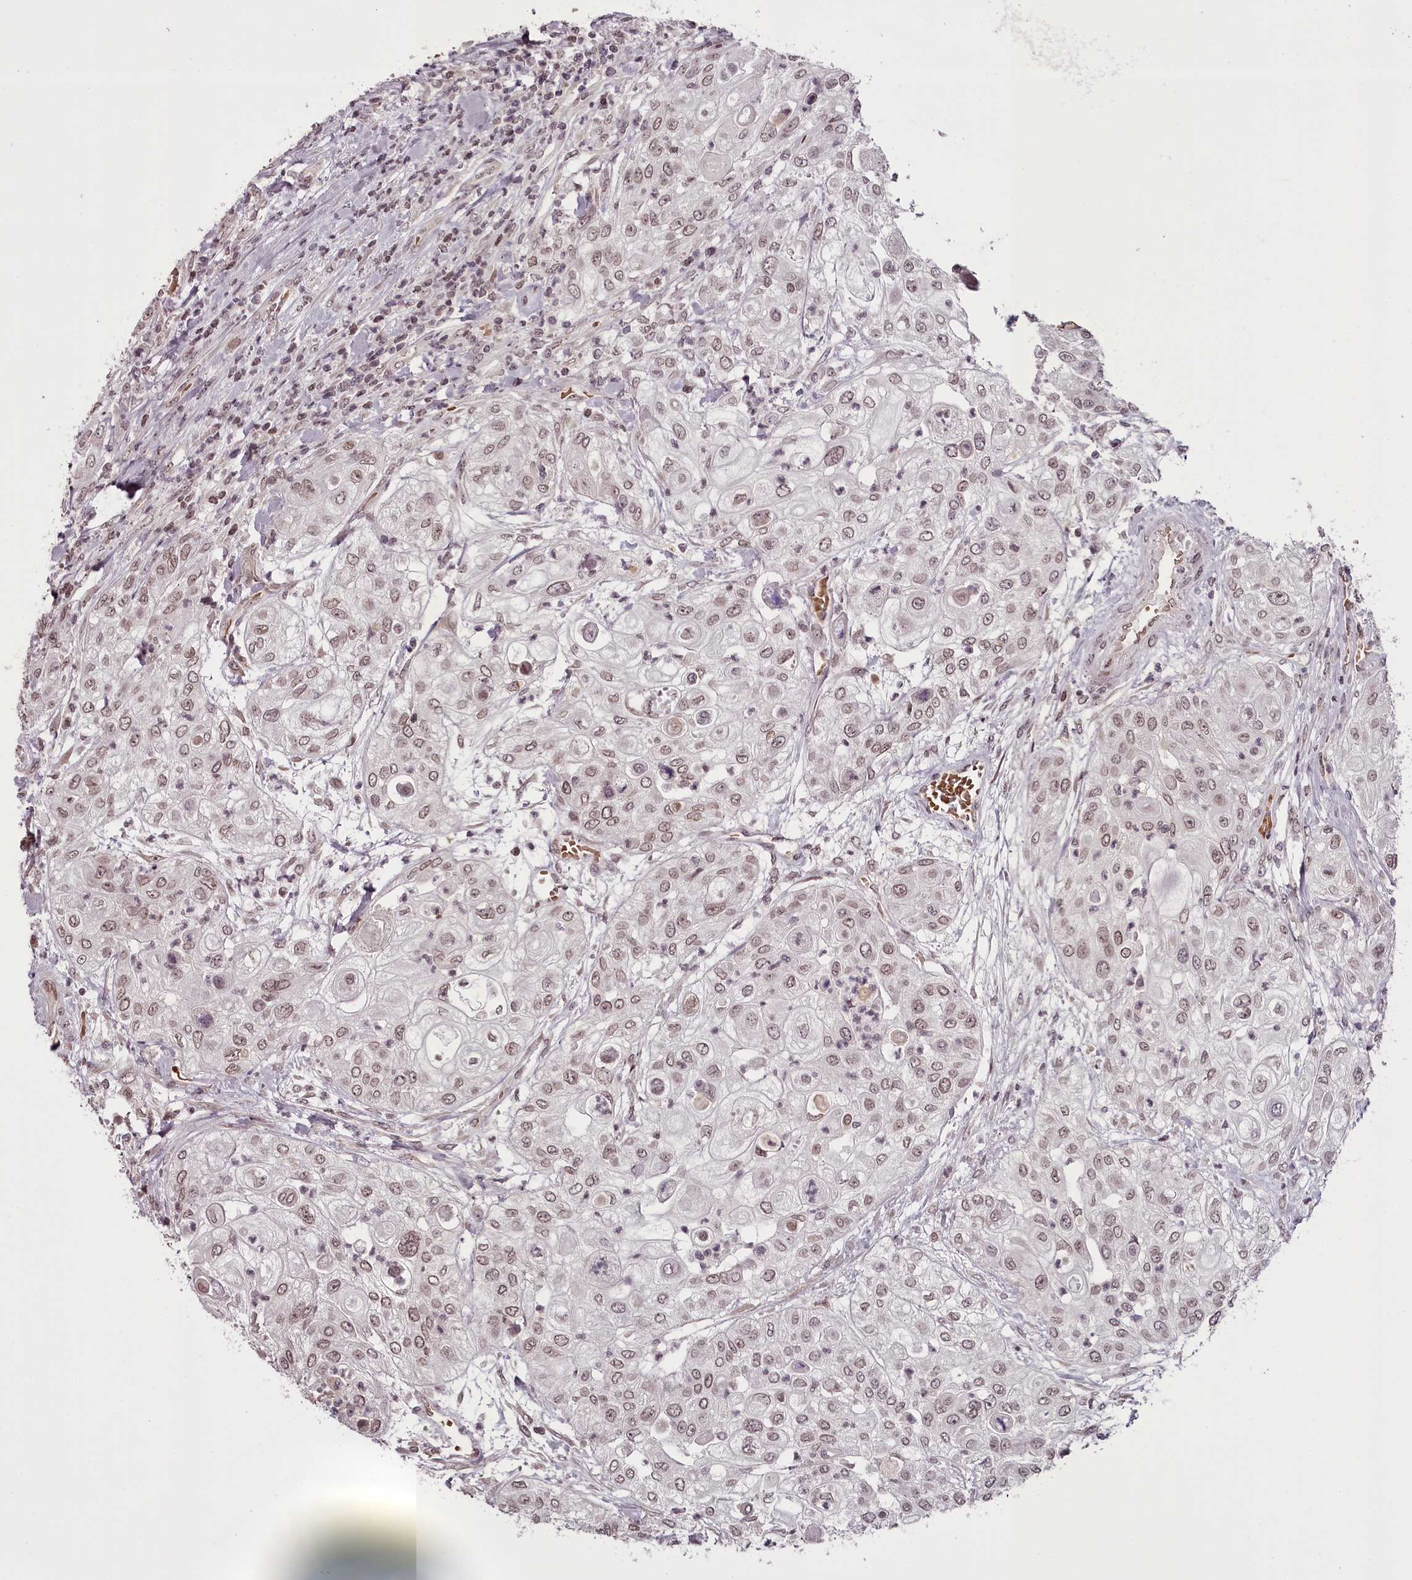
{"staining": {"intensity": "weak", "quantity": ">75%", "location": "nuclear"}, "tissue": "urothelial cancer", "cell_type": "Tumor cells", "image_type": "cancer", "snomed": [{"axis": "morphology", "description": "Urothelial carcinoma, High grade"}, {"axis": "topography", "description": "Urinary bladder"}], "caption": "Urothelial cancer stained with DAB immunohistochemistry (IHC) reveals low levels of weak nuclear positivity in approximately >75% of tumor cells.", "gene": "THYN1", "patient": {"sex": "female", "age": 79}}